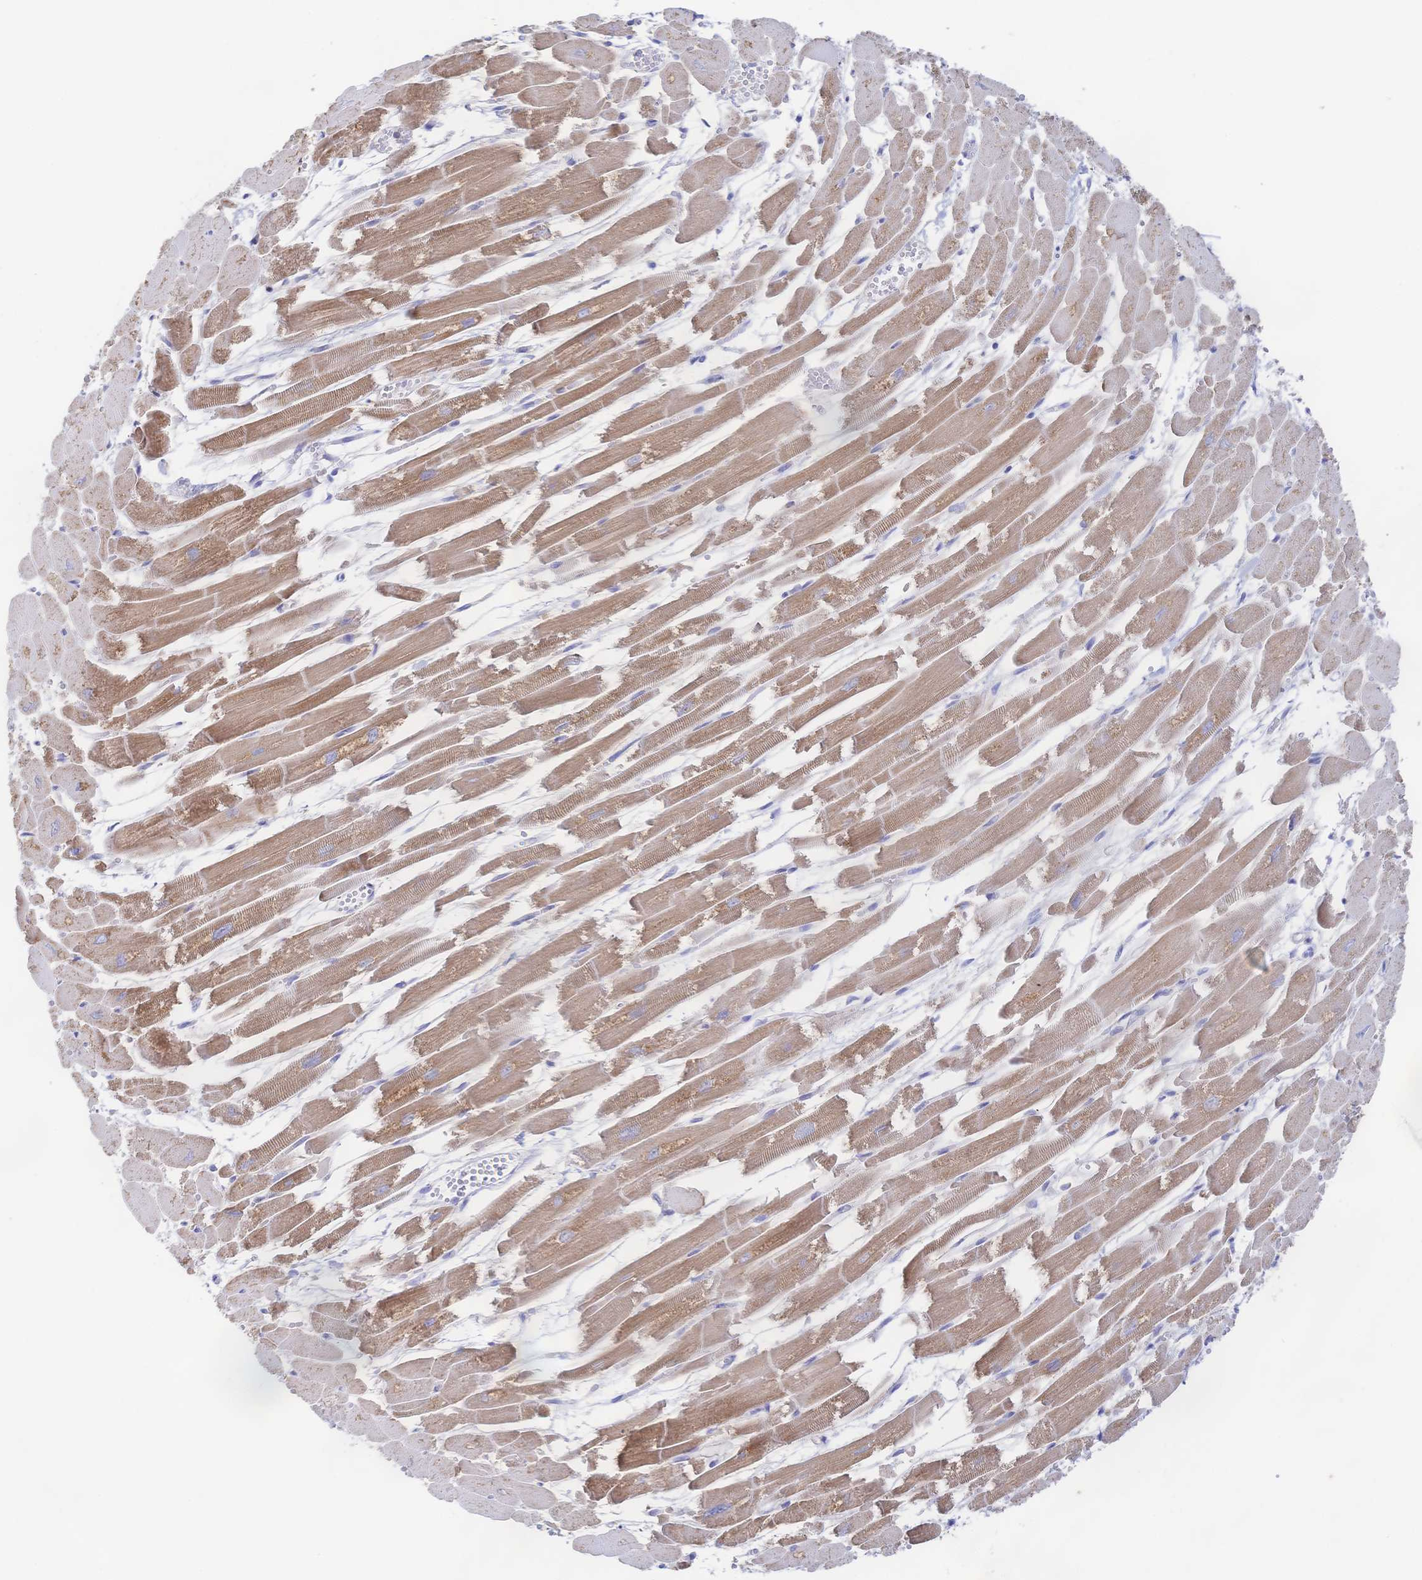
{"staining": {"intensity": "moderate", "quantity": ">75%", "location": "cytoplasmic/membranous"}, "tissue": "heart muscle", "cell_type": "Cardiomyocytes", "image_type": "normal", "snomed": [{"axis": "morphology", "description": "Normal tissue, NOS"}, {"axis": "topography", "description": "Heart"}], "caption": "Immunohistochemistry (IHC) (DAB (3,3'-diaminobenzidine)) staining of benign heart muscle reveals moderate cytoplasmic/membranous protein positivity in about >75% of cardiomyocytes.", "gene": "SYNGR4", "patient": {"sex": "female", "age": 52}}